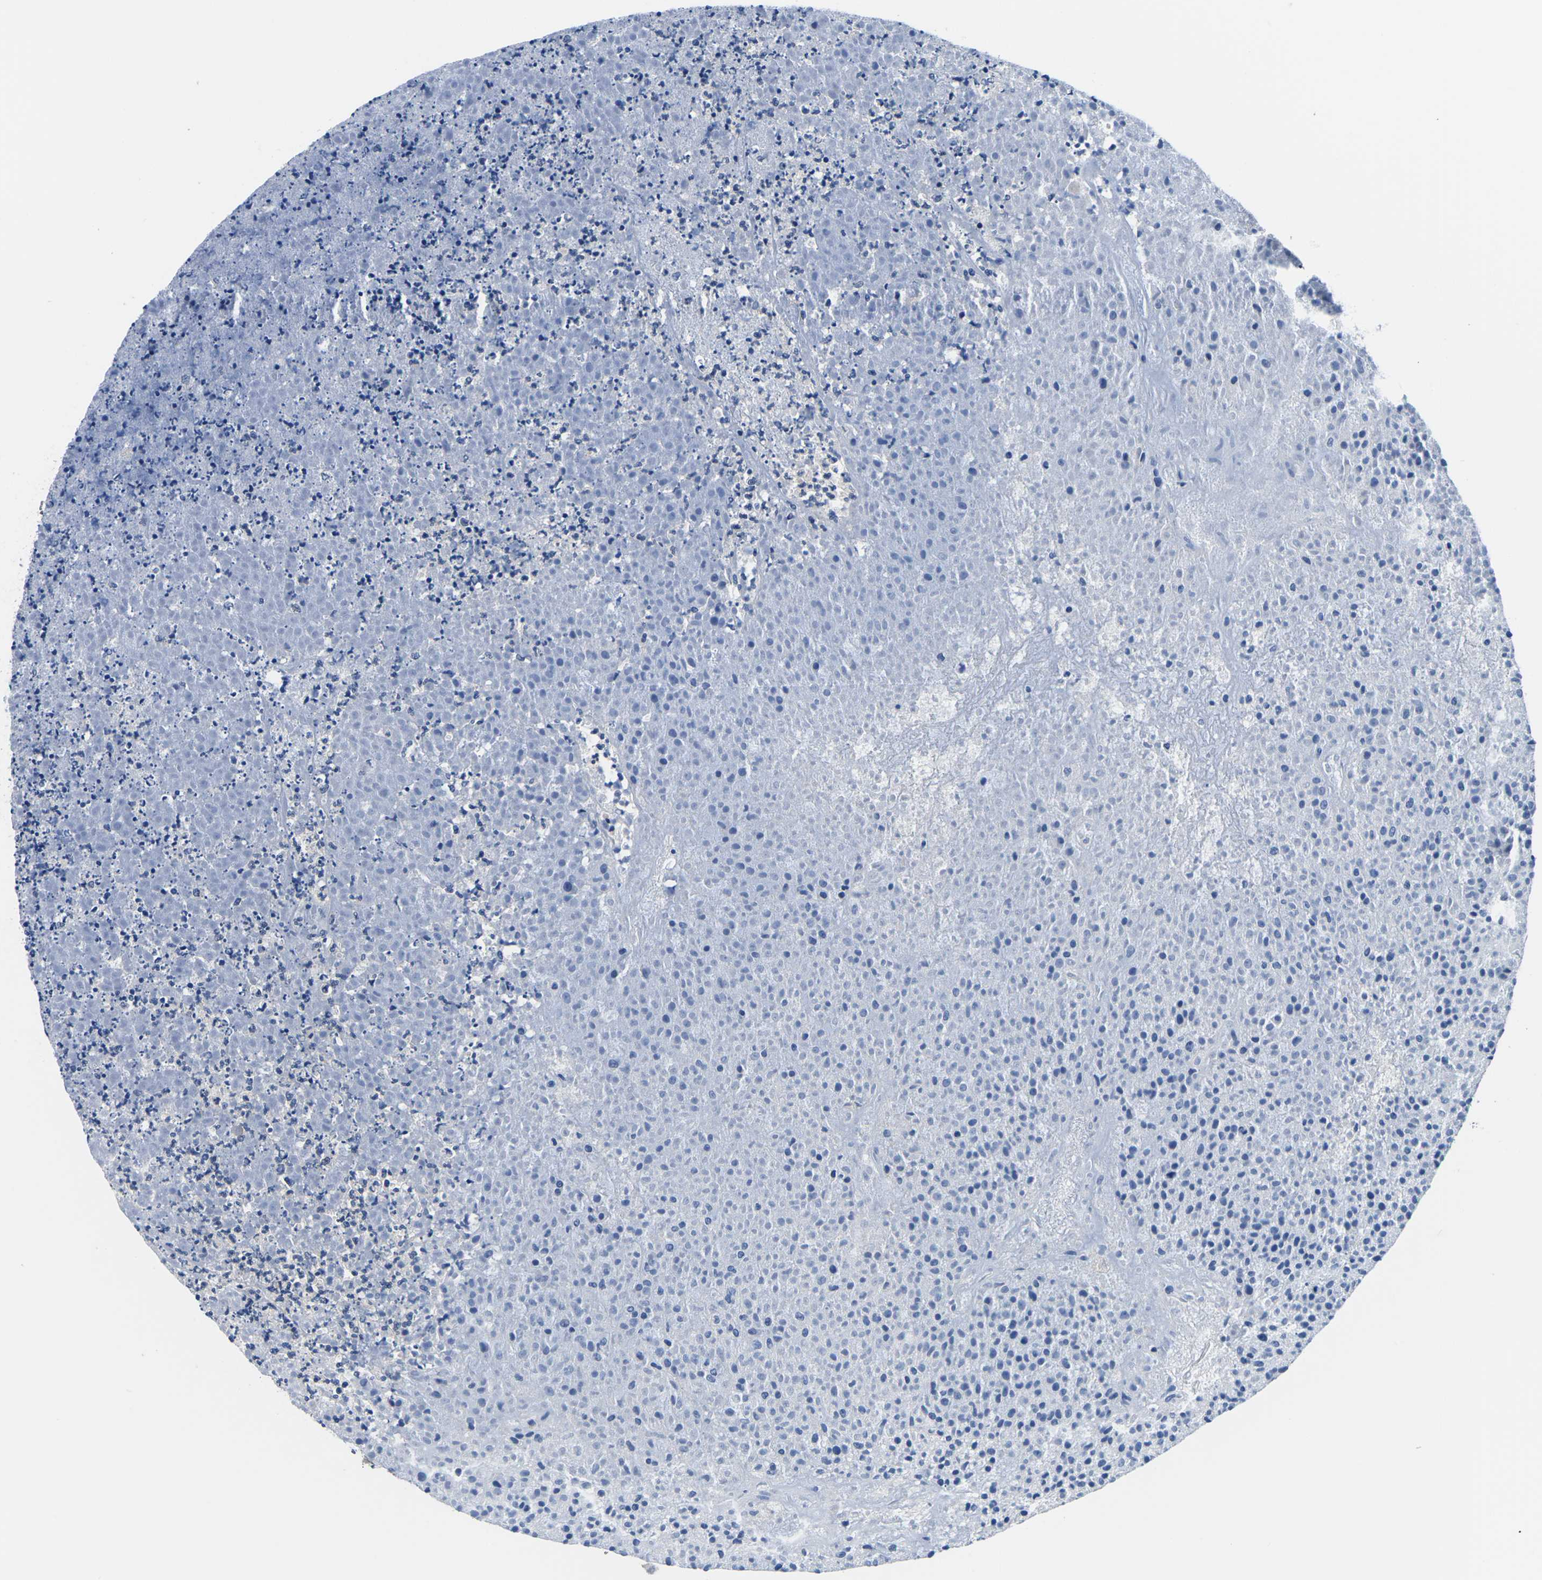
{"staining": {"intensity": "negative", "quantity": "none", "location": "none"}, "tissue": "testis cancer", "cell_type": "Tumor cells", "image_type": "cancer", "snomed": [{"axis": "morphology", "description": "Seminoma, NOS"}, {"axis": "topography", "description": "Testis"}], "caption": "The immunohistochemistry (IHC) photomicrograph has no significant expression in tumor cells of testis cancer tissue.", "gene": "GSK3B", "patient": {"sex": "male", "age": 59}}